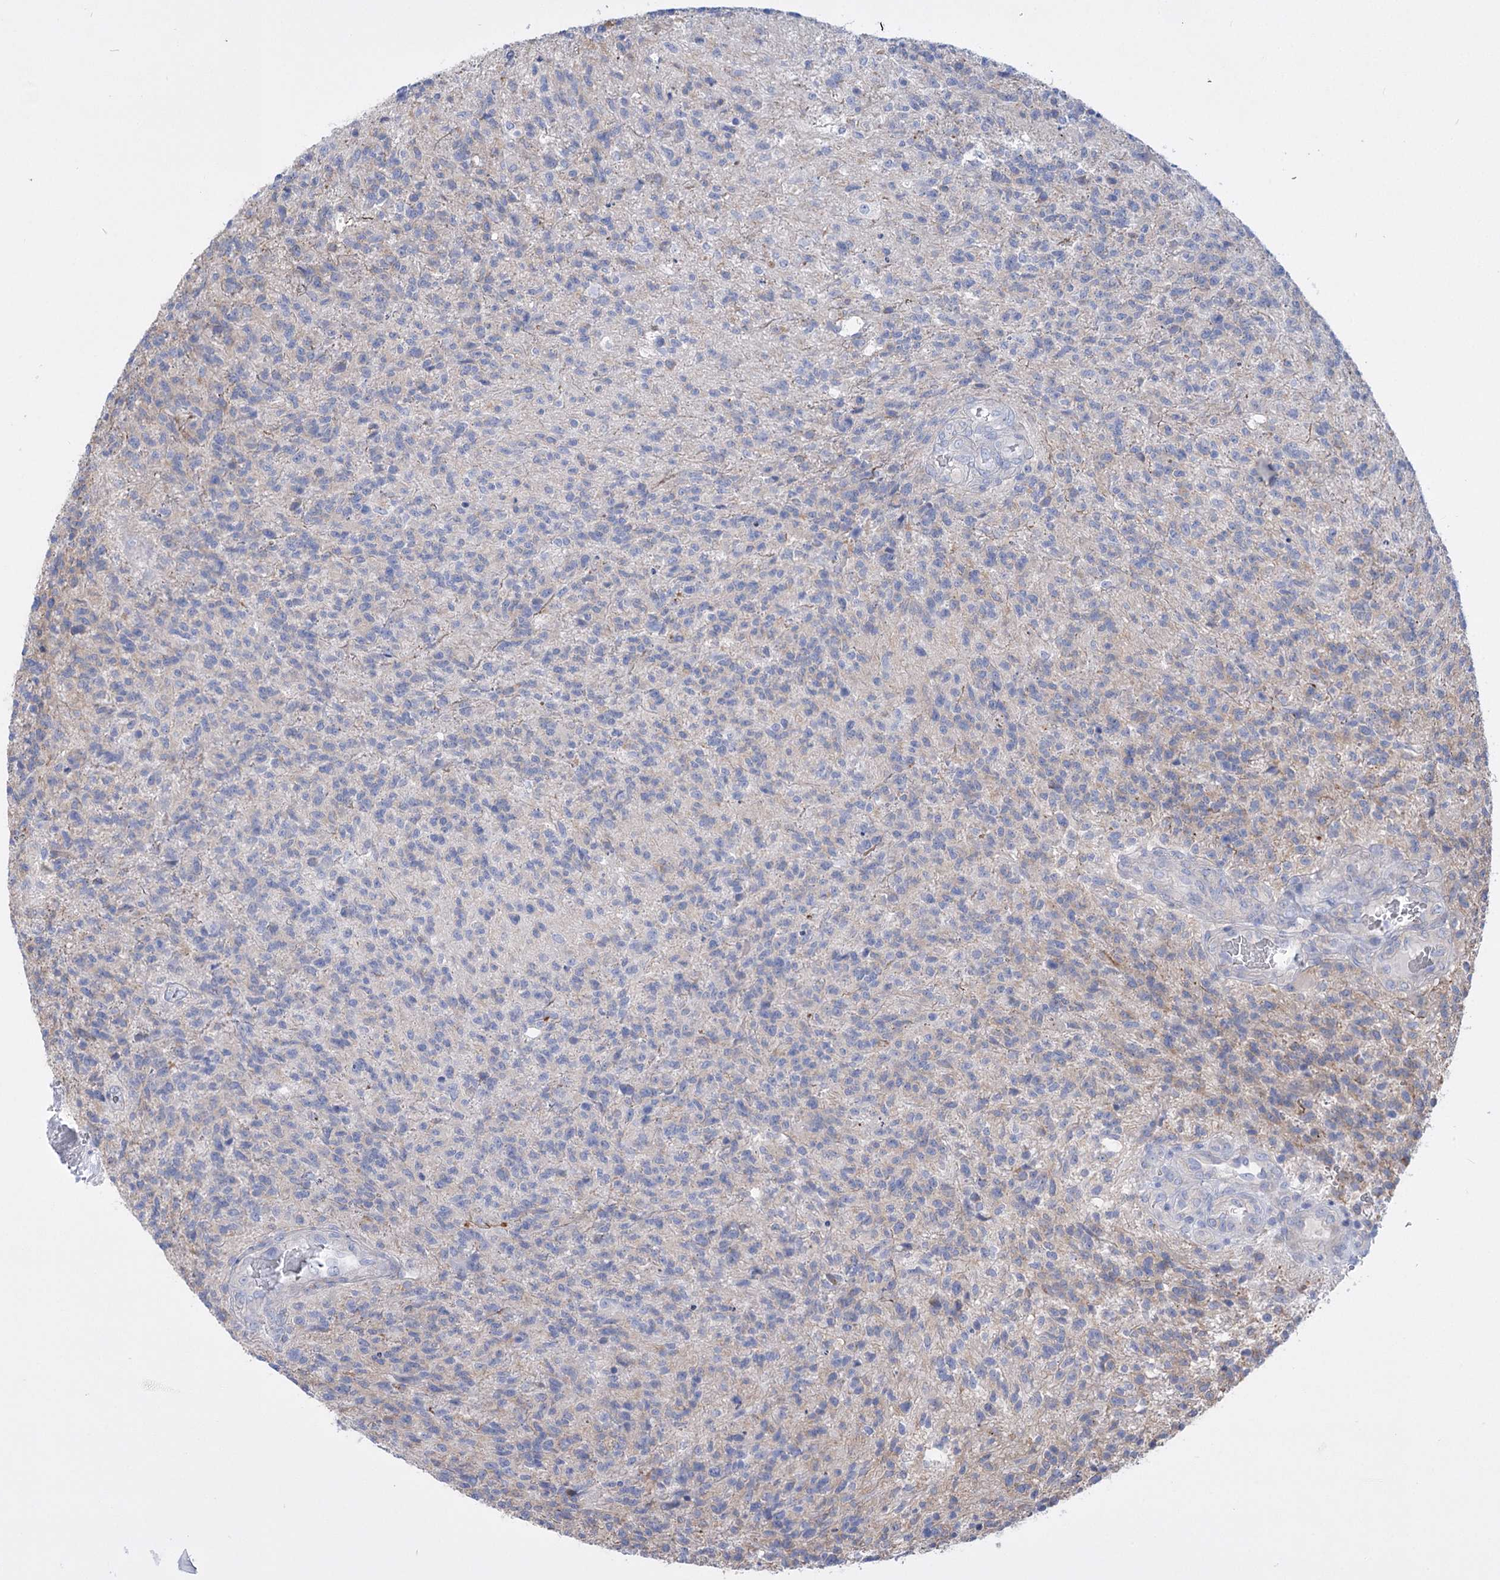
{"staining": {"intensity": "negative", "quantity": "none", "location": "none"}, "tissue": "glioma", "cell_type": "Tumor cells", "image_type": "cancer", "snomed": [{"axis": "morphology", "description": "Glioma, malignant, High grade"}, {"axis": "topography", "description": "Brain"}], "caption": "This is an immunohistochemistry (IHC) histopathology image of human high-grade glioma (malignant). There is no expression in tumor cells.", "gene": "LRRC34", "patient": {"sex": "male", "age": 56}}